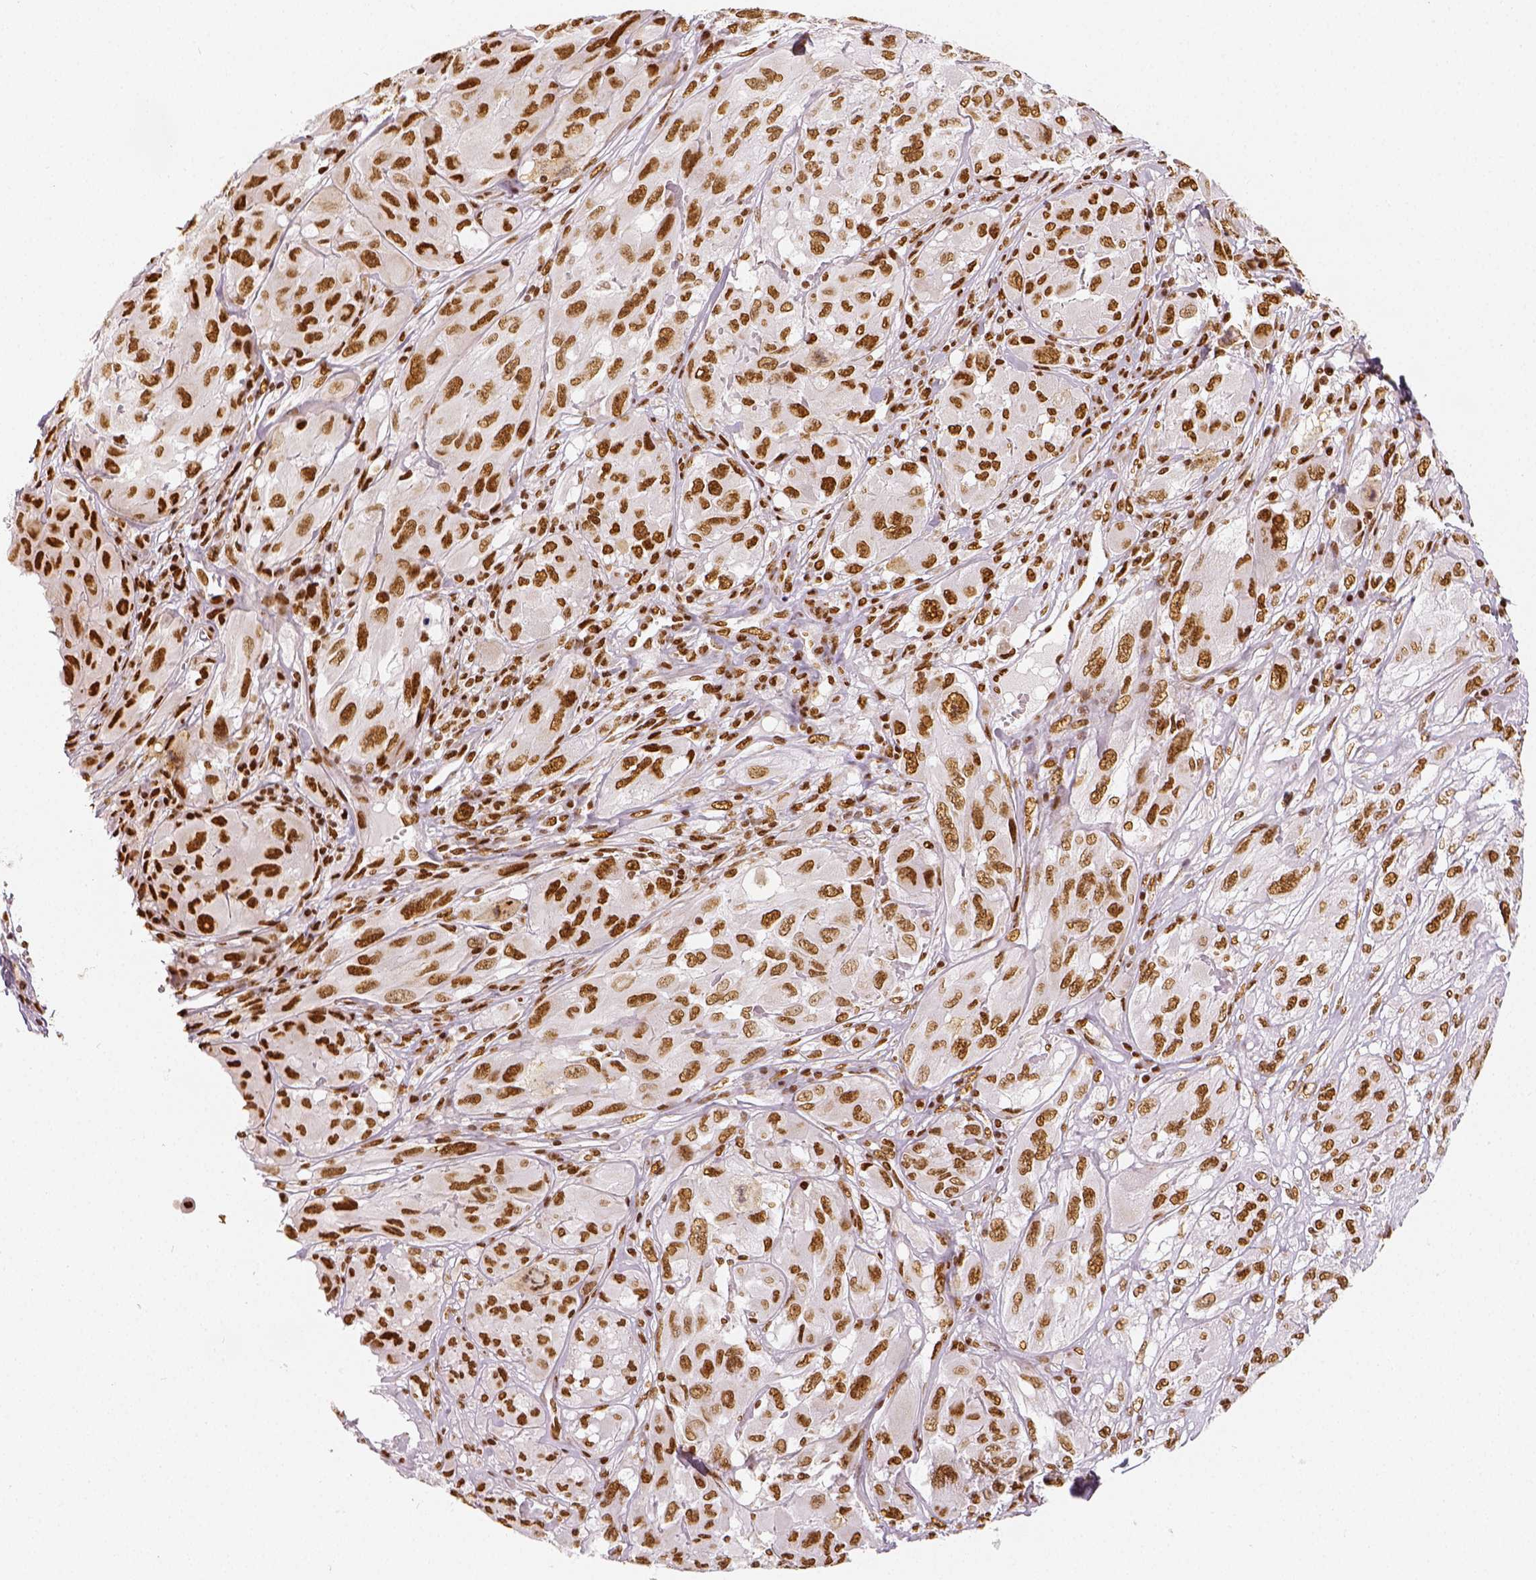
{"staining": {"intensity": "moderate", "quantity": ">75%", "location": "nuclear"}, "tissue": "melanoma", "cell_type": "Tumor cells", "image_type": "cancer", "snomed": [{"axis": "morphology", "description": "Malignant melanoma, NOS"}, {"axis": "topography", "description": "Skin"}], "caption": "The photomicrograph displays staining of malignant melanoma, revealing moderate nuclear protein expression (brown color) within tumor cells.", "gene": "KDM5B", "patient": {"sex": "female", "age": 91}}